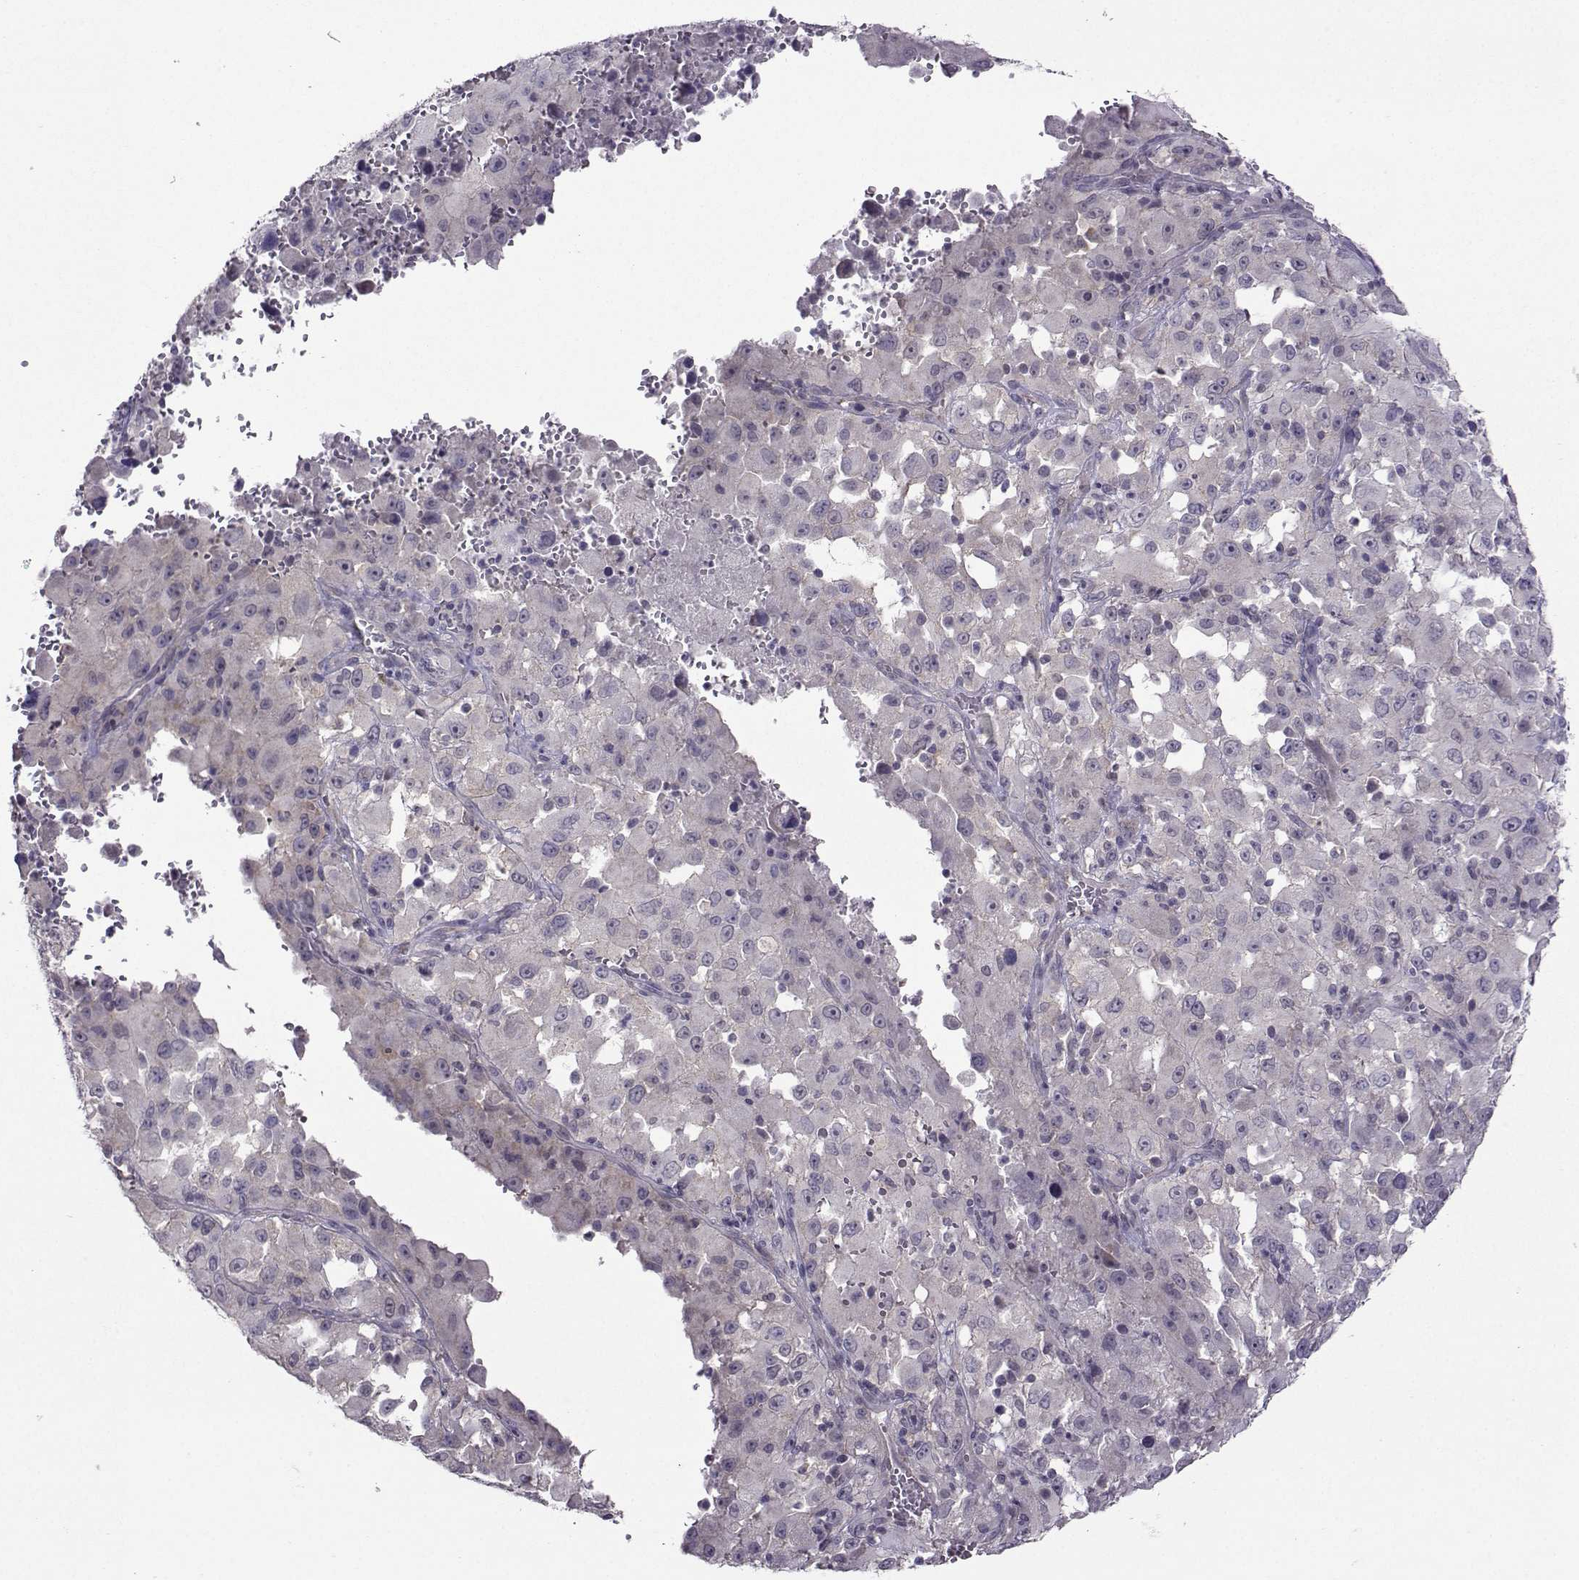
{"staining": {"intensity": "negative", "quantity": "none", "location": "none"}, "tissue": "melanoma", "cell_type": "Tumor cells", "image_type": "cancer", "snomed": [{"axis": "morphology", "description": "Malignant melanoma, Metastatic site"}, {"axis": "topography", "description": "Soft tissue"}], "caption": "Immunohistochemistry of malignant melanoma (metastatic site) displays no staining in tumor cells.", "gene": "DDX20", "patient": {"sex": "male", "age": 50}}